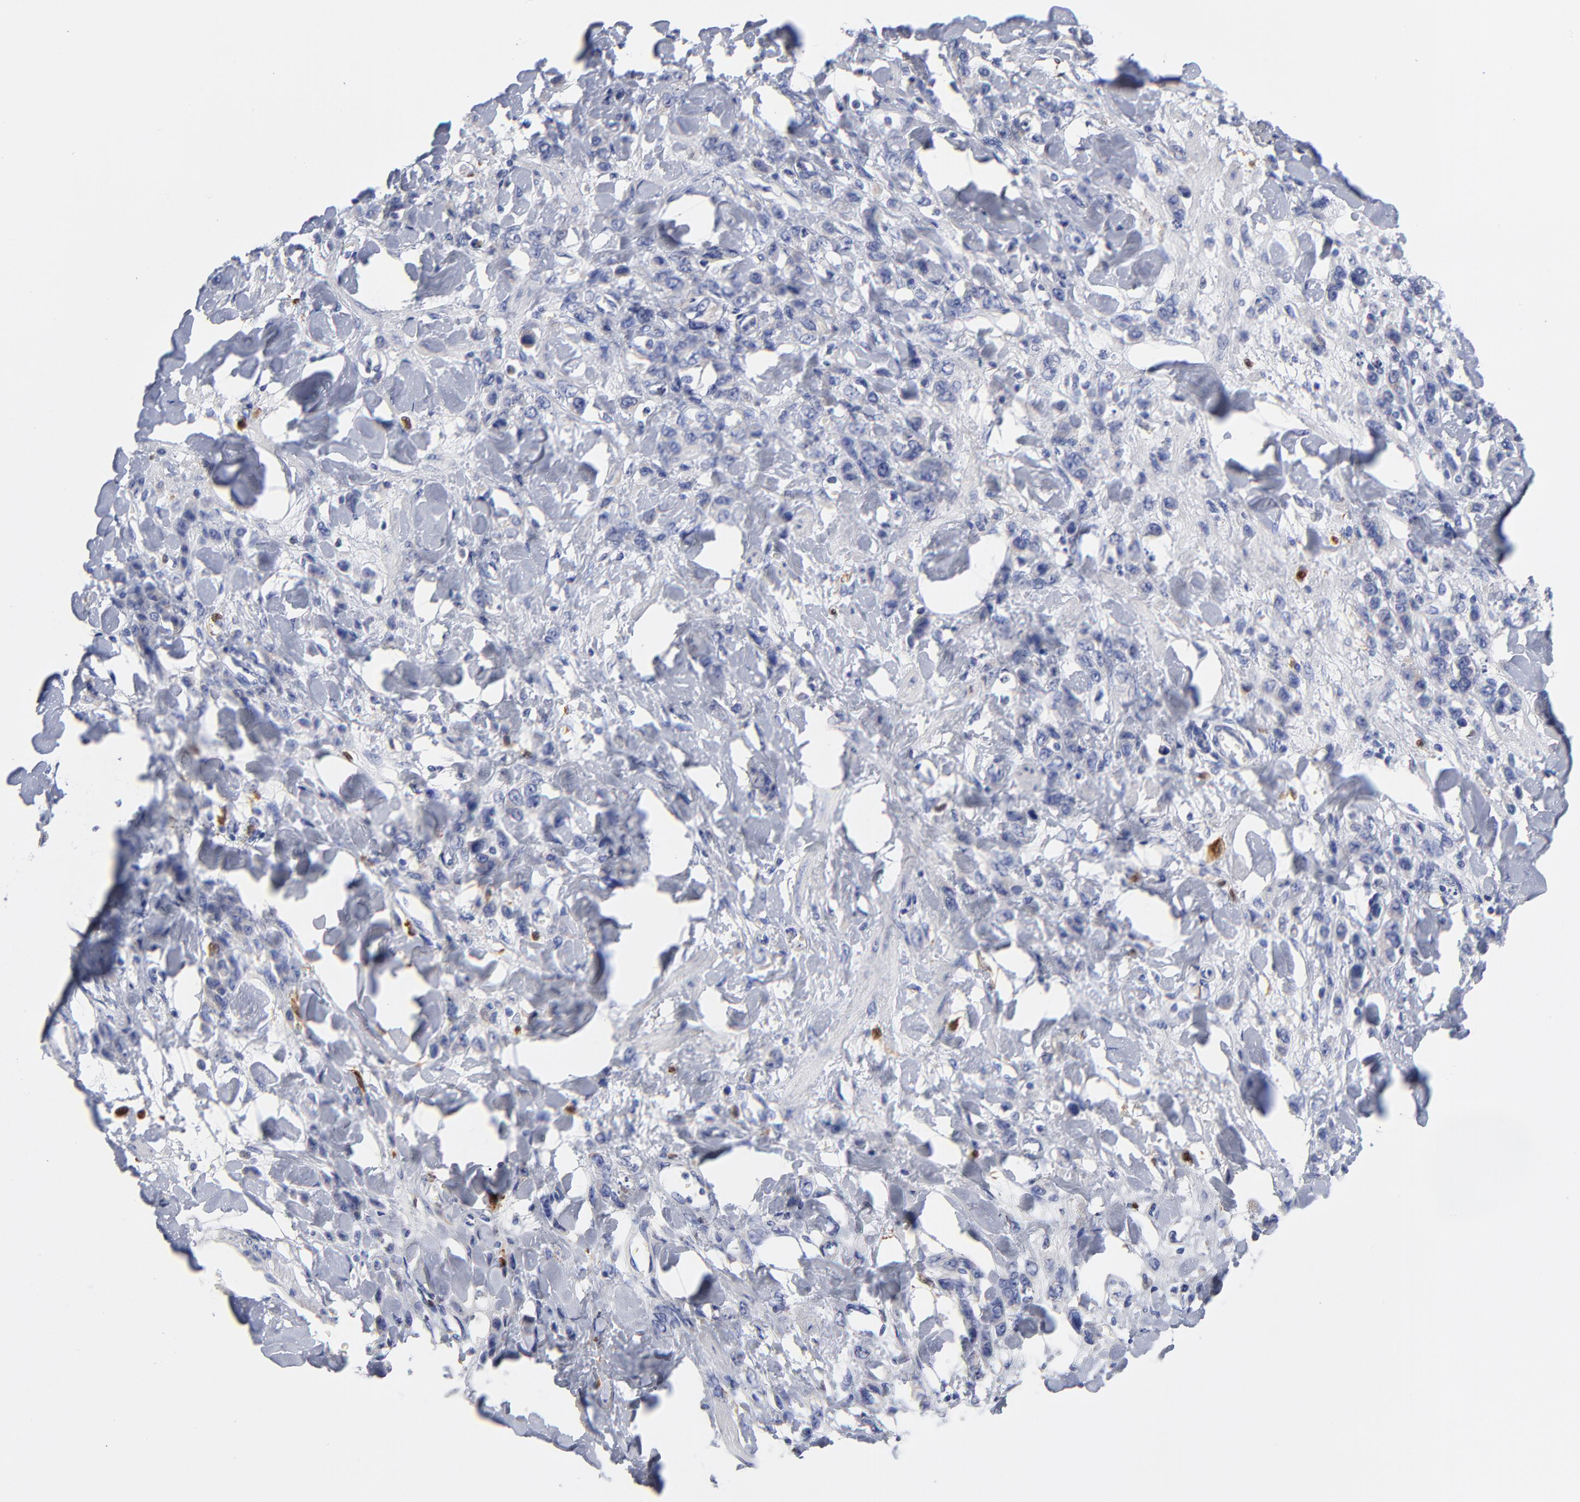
{"staining": {"intensity": "negative", "quantity": "none", "location": "none"}, "tissue": "stomach cancer", "cell_type": "Tumor cells", "image_type": "cancer", "snomed": [{"axis": "morphology", "description": "Normal tissue, NOS"}, {"axis": "morphology", "description": "Adenocarcinoma, NOS"}, {"axis": "topography", "description": "Stomach"}], "caption": "IHC histopathology image of stomach cancer stained for a protein (brown), which demonstrates no positivity in tumor cells.", "gene": "PTP4A1", "patient": {"sex": "male", "age": 82}}